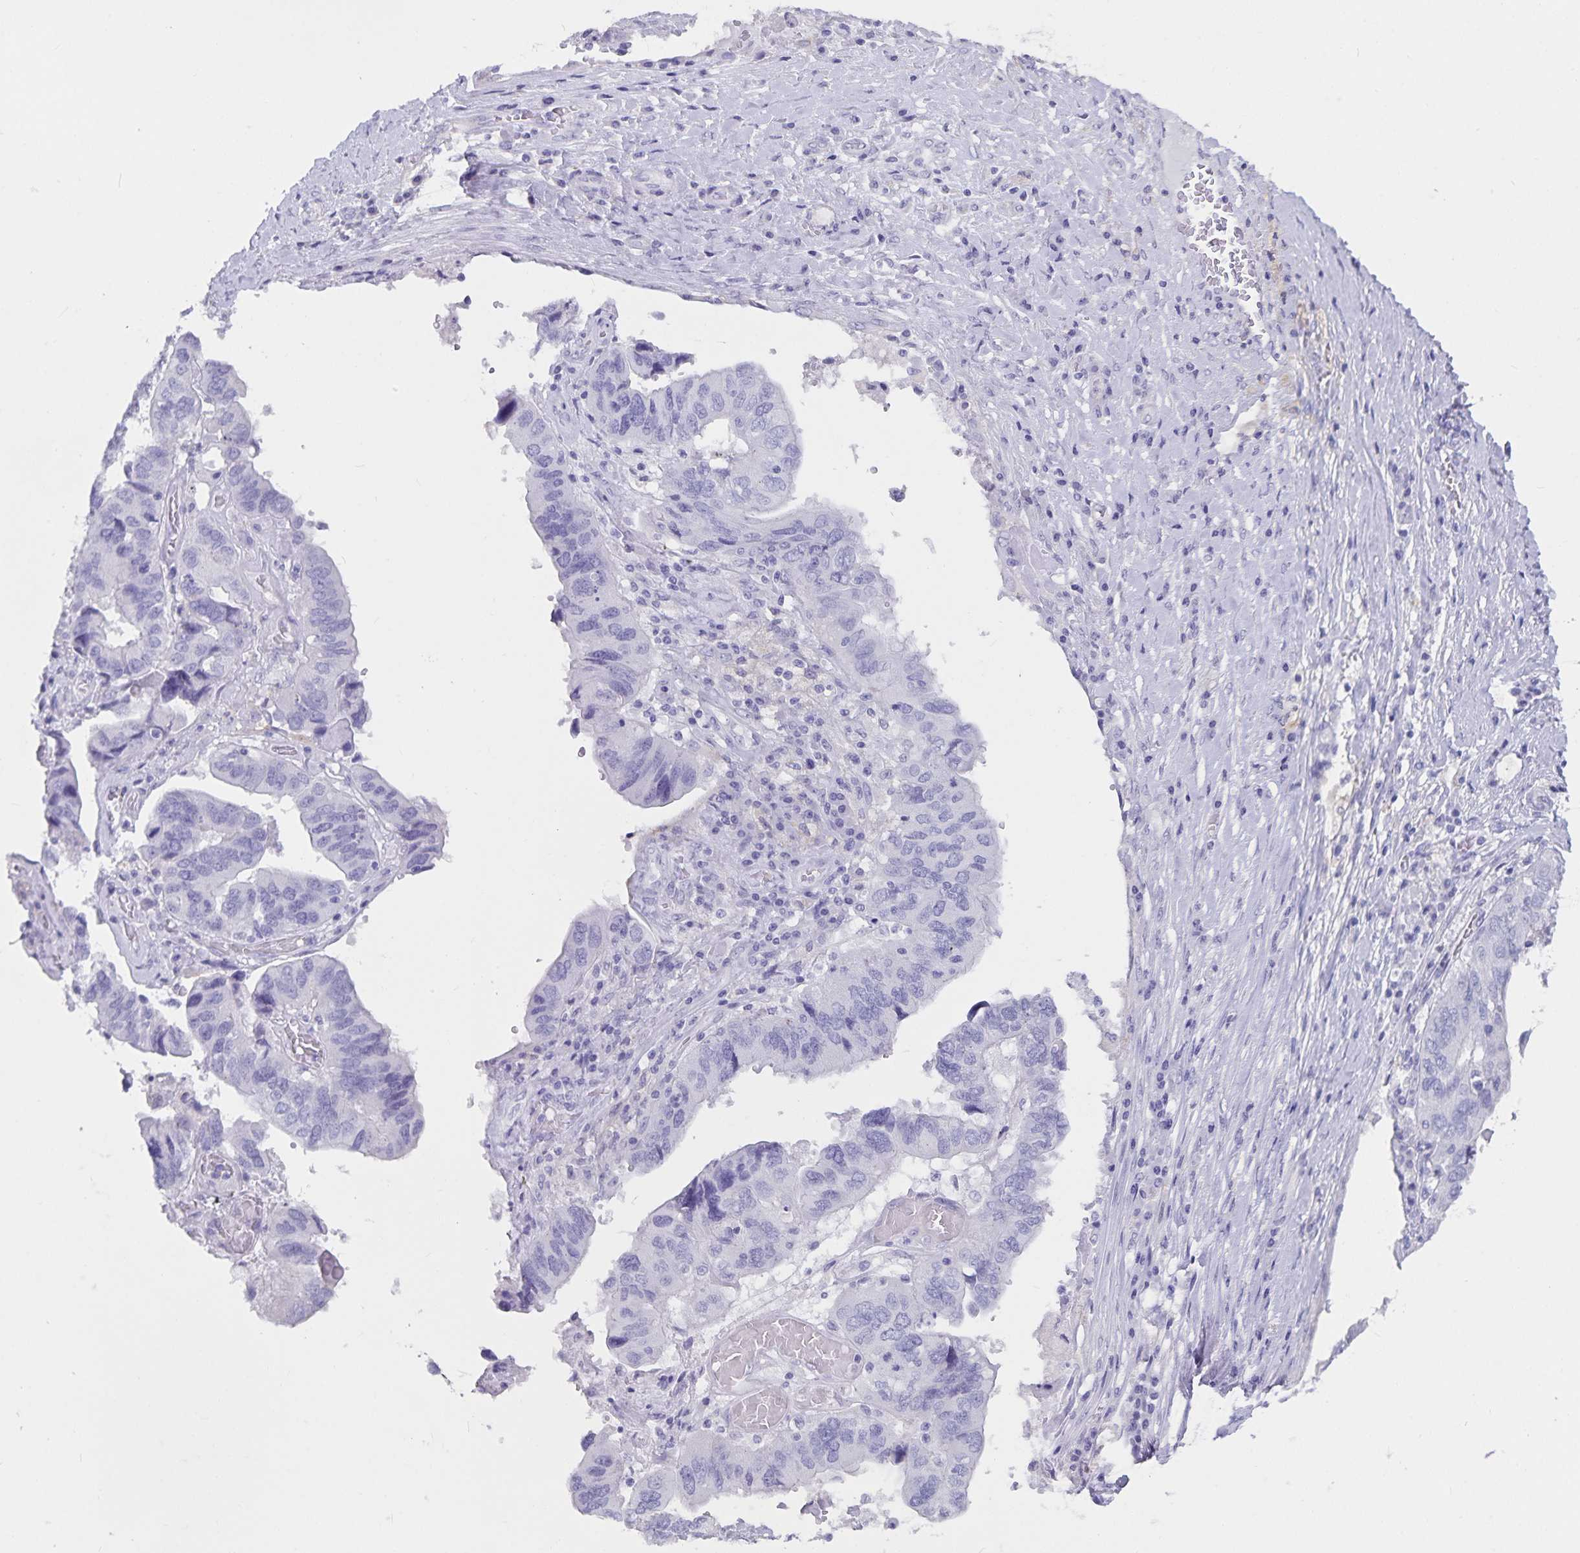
{"staining": {"intensity": "negative", "quantity": "none", "location": "none"}, "tissue": "ovarian cancer", "cell_type": "Tumor cells", "image_type": "cancer", "snomed": [{"axis": "morphology", "description": "Cystadenocarcinoma, serous, NOS"}, {"axis": "topography", "description": "Ovary"}], "caption": "A micrograph of ovarian cancer stained for a protein reveals no brown staining in tumor cells.", "gene": "PLAC1", "patient": {"sex": "female", "age": 79}}